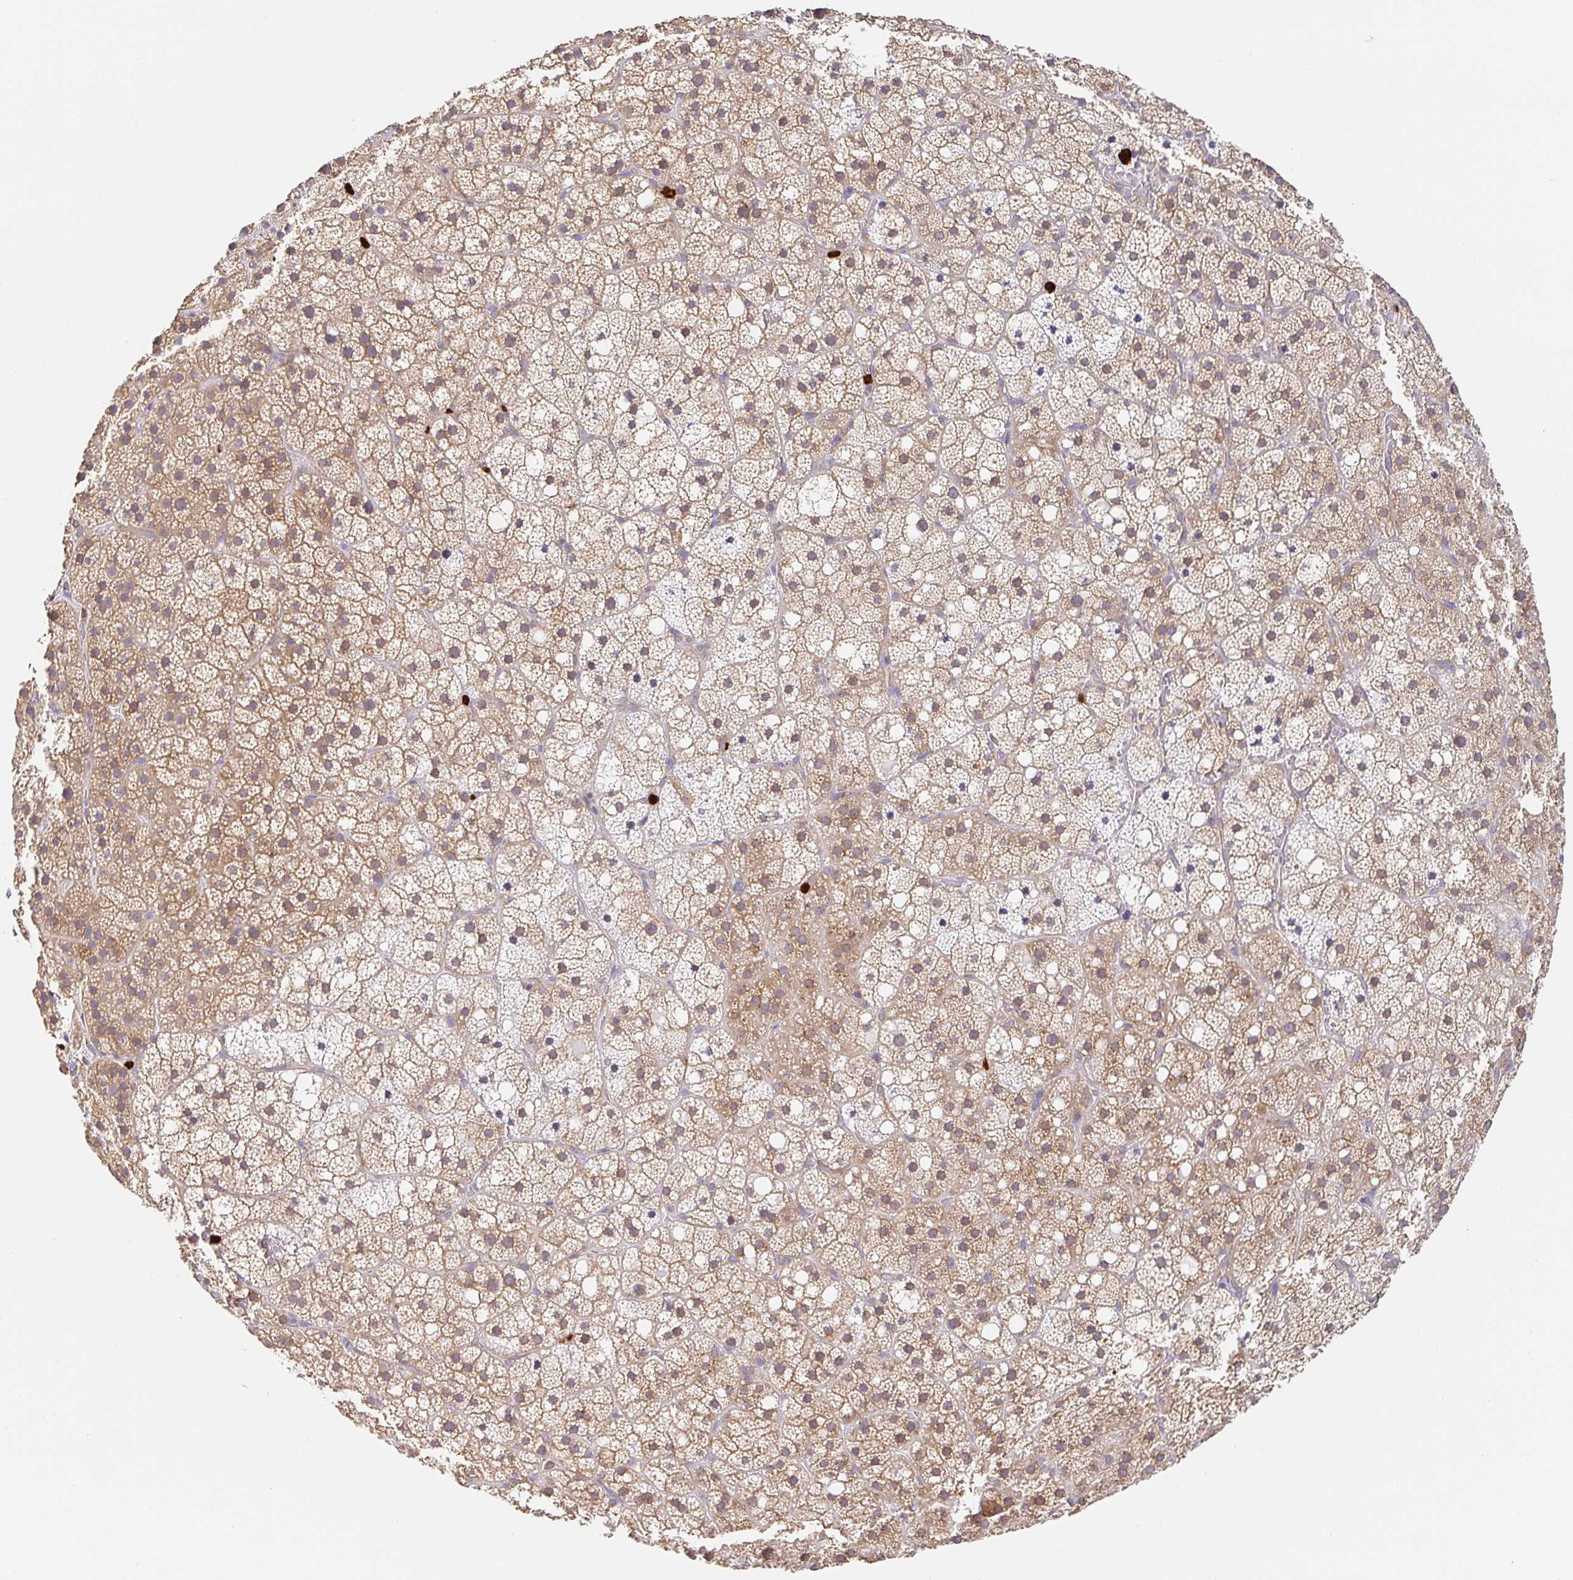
{"staining": {"intensity": "moderate", "quantity": ">75%", "location": "cytoplasmic/membranous"}, "tissue": "adrenal gland", "cell_type": "Glandular cells", "image_type": "normal", "snomed": [{"axis": "morphology", "description": "Normal tissue, NOS"}, {"axis": "topography", "description": "Adrenal gland"}], "caption": "About >75% of glandular cells in normal human adrenal gland display moderate cytoplasmic/membranous protein staining as visualized by brown immunohistochemical staining.", "gene": "PDPK1", "patient": {"sex": "male", "age": 53}}